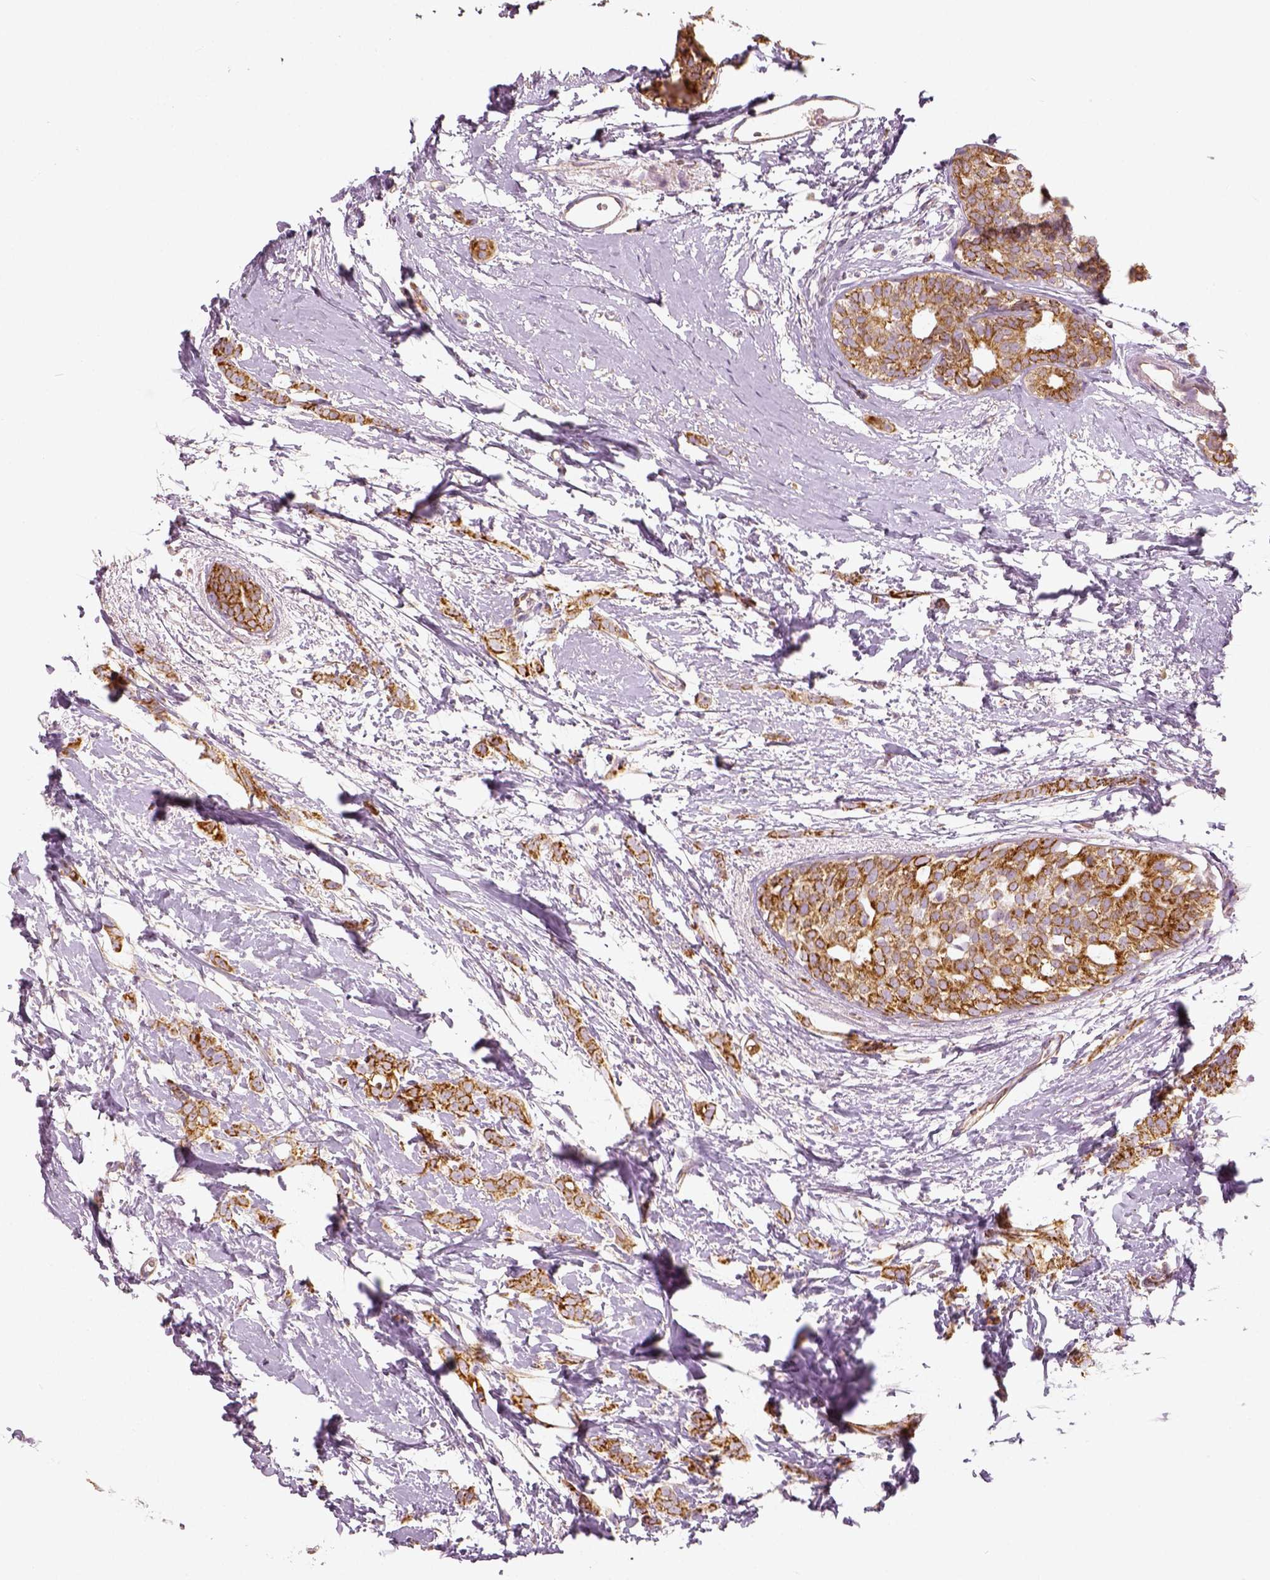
{"staining": {"intensity": "moderate", "quantity": ">75%", "location": "cytoplasmic/membranous"}, "tissue": "breast cancer", "cell_type": "Tumor cells", "image_type": "cancer", "snomed": [{"axis": "morphology", "description": "Duct carcinoma"}, {"axis": "topography", "description": "Breast"}], "caption": "The immunohistochemical stain labels moderate cytoplasmic/membranous expression in tumor cells of breast cancer (intraductal carcinoma) tissue. (Stains: DAB (3,3'-diaminobenzidine) in brown, nuclei in blue, Microscopy: brightfield microscopy at high magnification).", "gene": "PGAM5", "patient": {"sex": "female", "age": 40}}